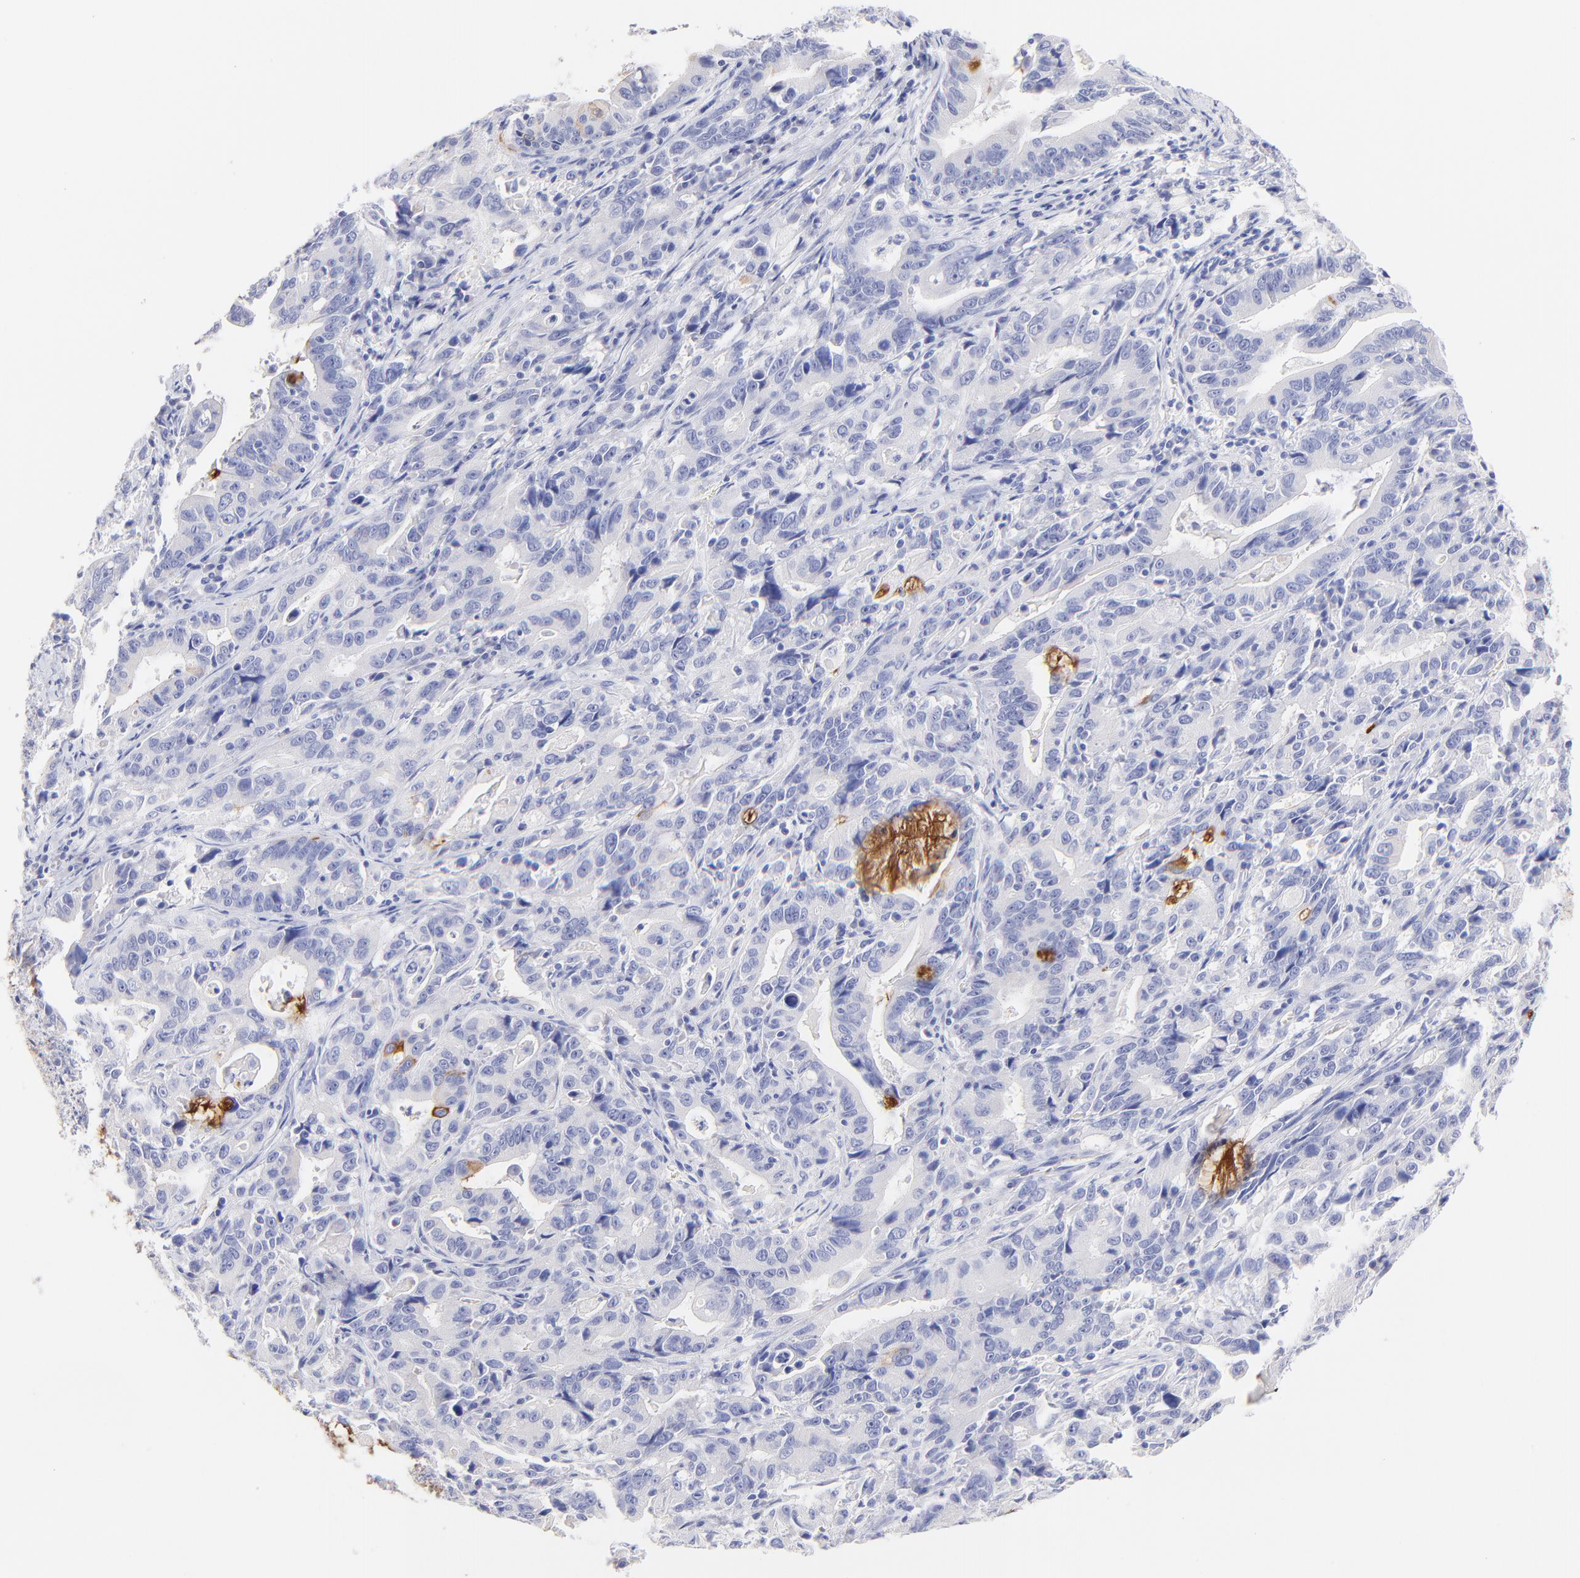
{"staining": {"intensity": "negative", "quantity": "none", "location": "none"}, "tissue": "stomach cancer", "cell_type": "Tumor cells", "image_type": "cancer", "snomed": [{"axis": "morphology", "description": "Adenocarcinoma, NOS"}, {"axis": "topography", "description": "Stomach, upper"}], "caption": "Stomach cancer was stained to show a protein in brown. There is no significant positivity in tumor cells.", "gene": "RAB3A", "patient": {"sex": "male", "age": 63}}